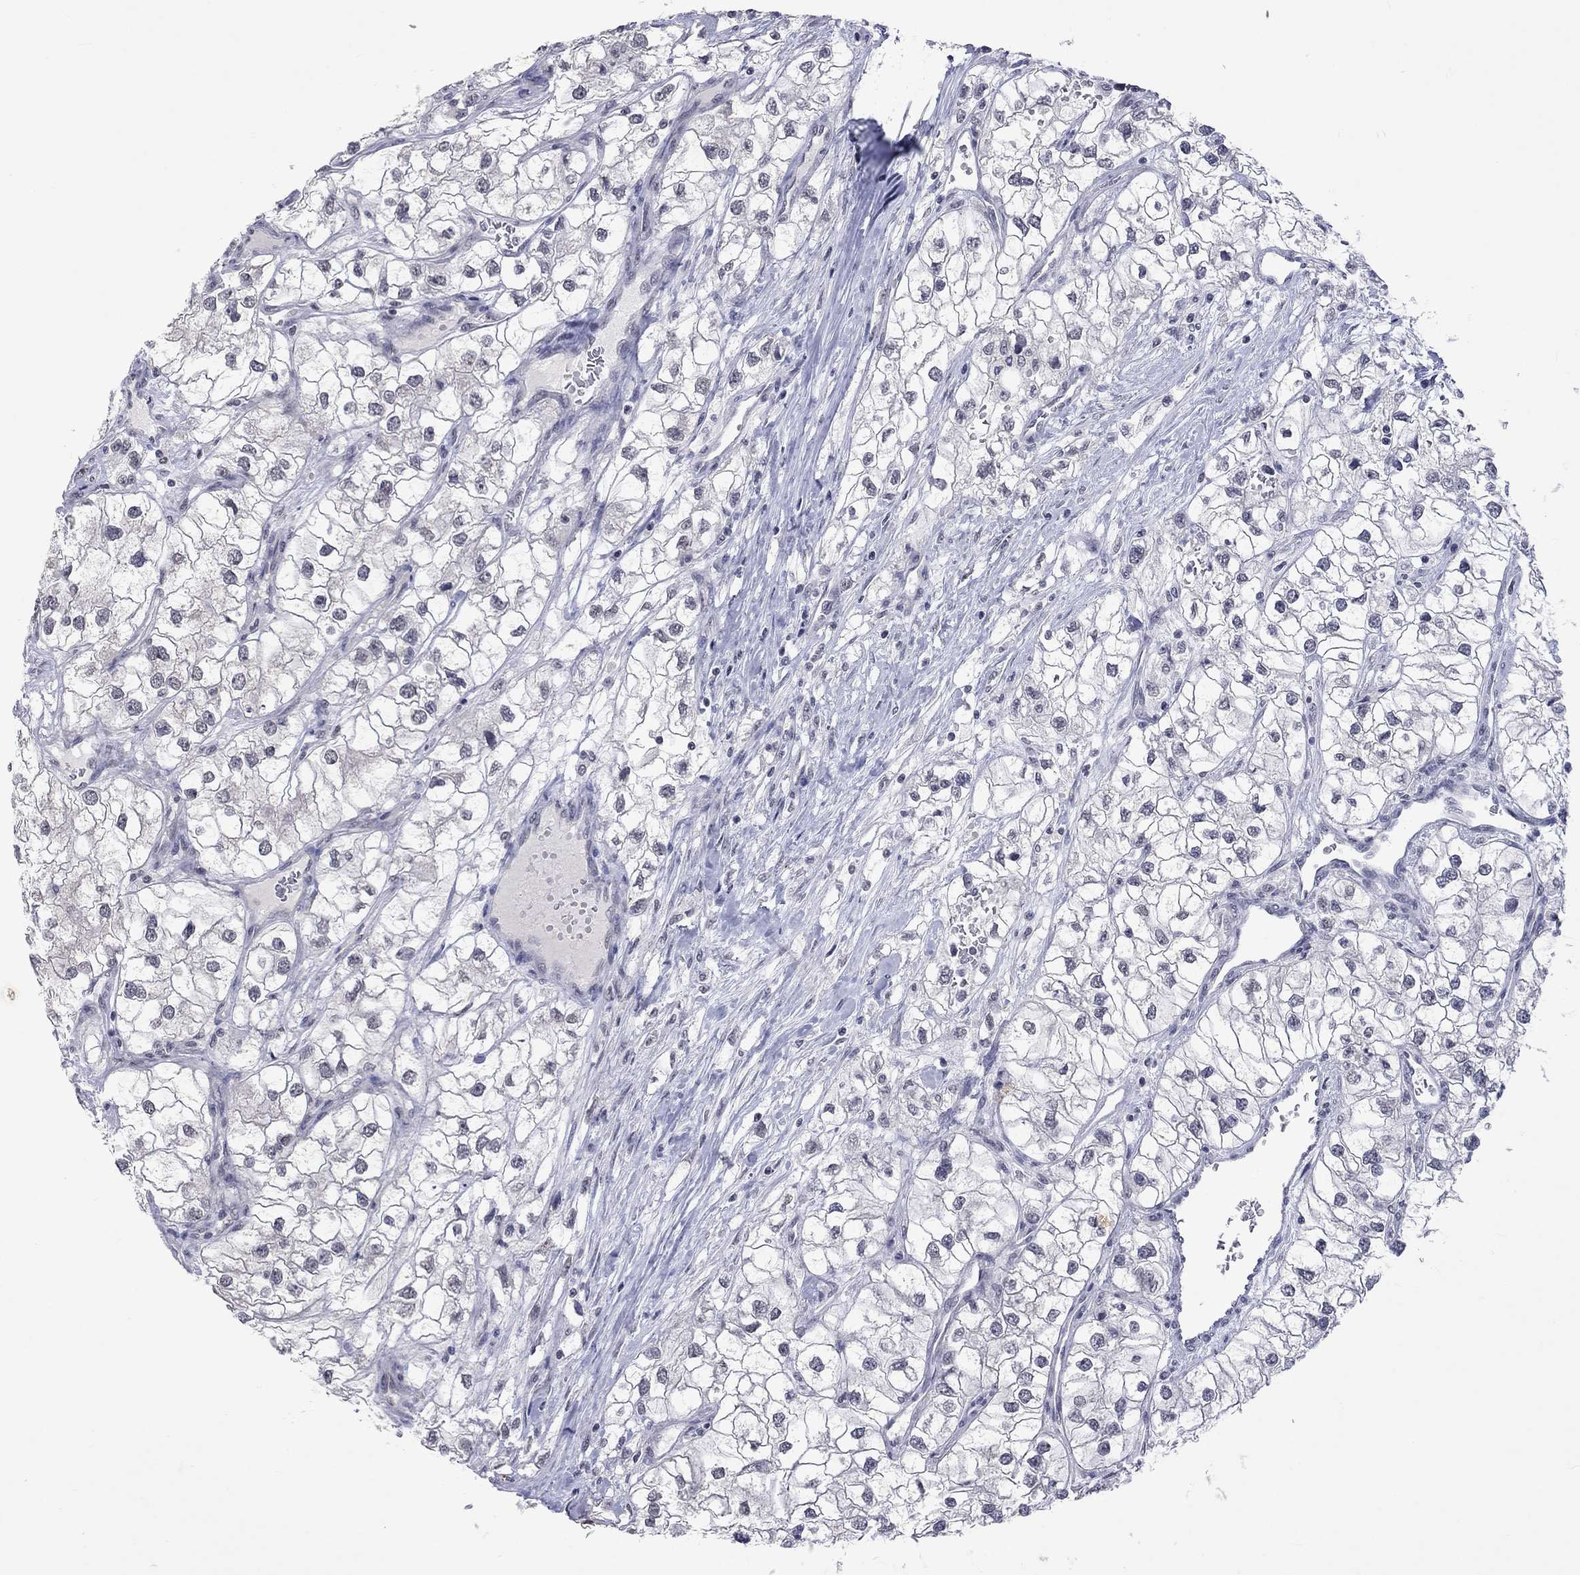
{"staining": {"intensity": "negative", "quantity": "none", "location": "none"}, "tissue": "renal cancer", "cell_type": "Tumor cells", "image_type": "cancer", "snomed": [{"axis": "morphology", "description": "Adenocarcinoma, NOS"}, {"axis": "topography", "description": "Kidney"}], "caption": "Protein analysis of renal cancer (adenocarcinoma) shows no significant positivity in tumor cells. (DAB (3,3'-diaminobenzidine) immunohistochemistry visualized using brightfield microscopy, high magnification).", "gene": "TMEM143", "patient": {"sex": "male", "age": 59}}